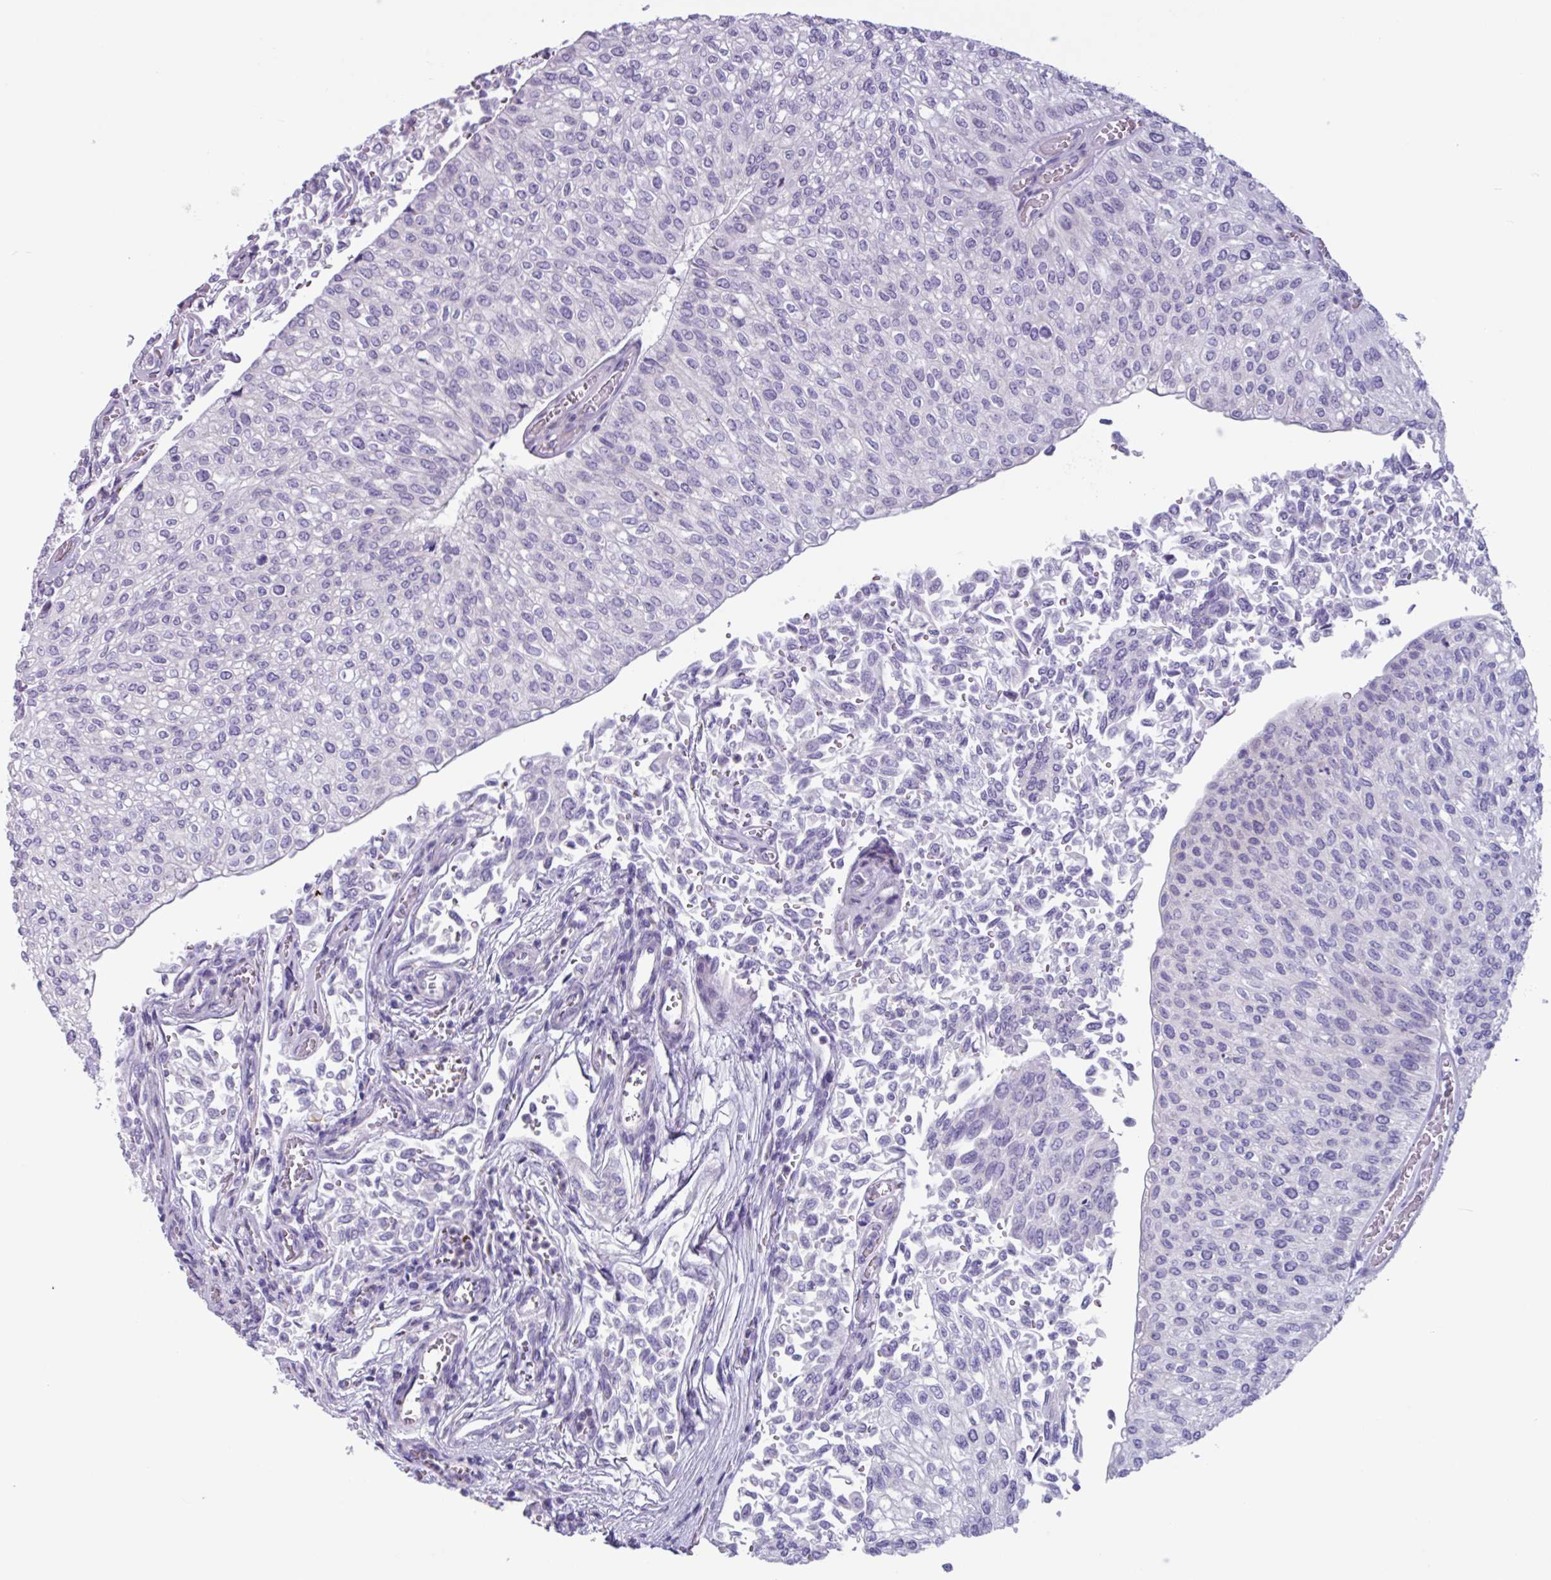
{"staining": {"intensity": "negative", "quantity": "none", "location": "none"}, "tissue": "urothelial cancer", "cell_type": "Tumor cells", "image_type": "cancer", "snomed": [{"axis": "morphology", "description": "Urothelial carcinoma, NOS"}, {"axis": "topography", "description": "Urinary bladder"}], "caption": "Immunohistochemistry histopathology image of neoplastic tissue: urothelial cancer stained with DAB reveals no significant protein staining in tumor cells.", "gene": "ADGRE1", "patient": {"sex": "male", "age": 59}}